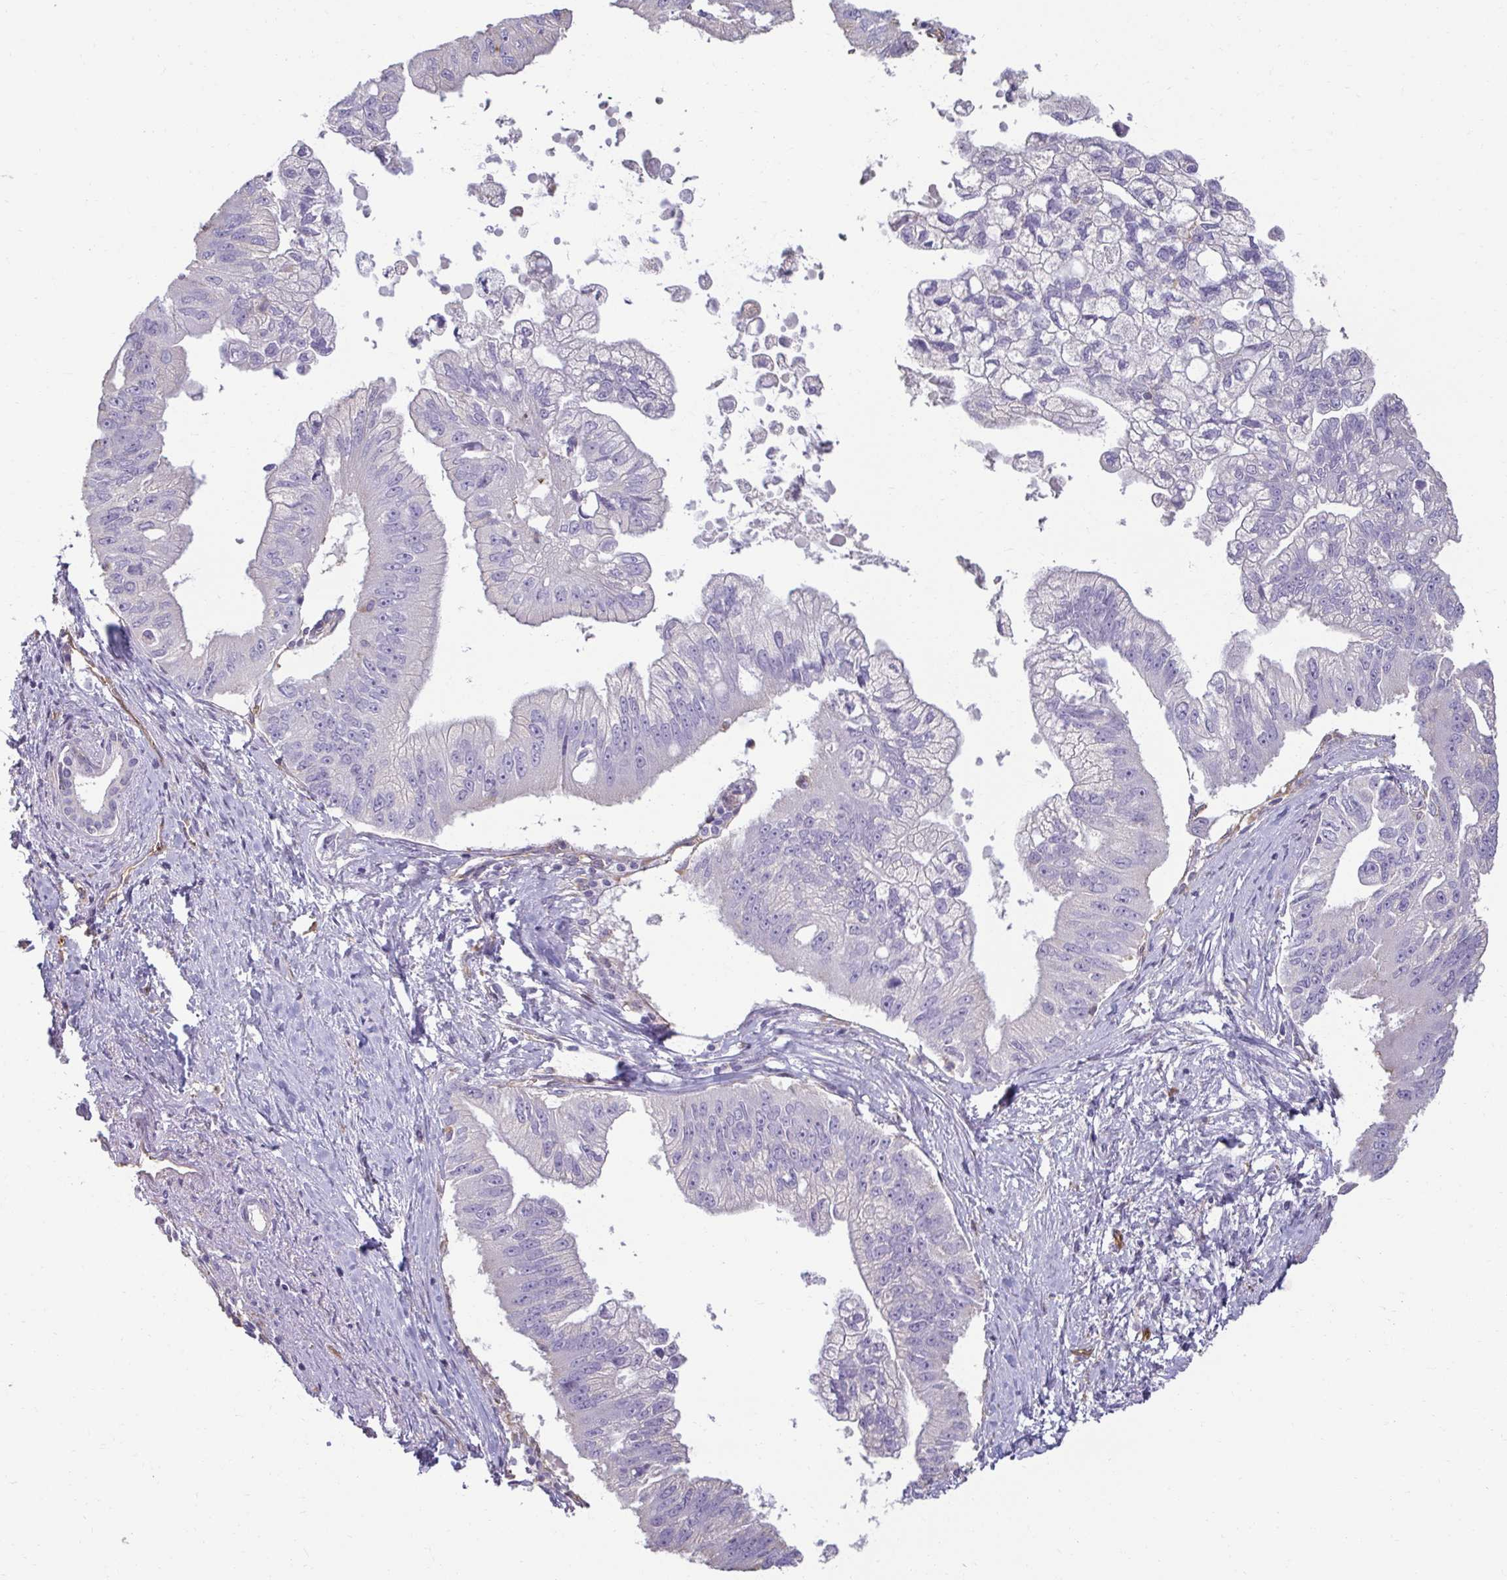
{"staining": {"intensity": "negative", "quantity": "none", "location": "none"}, "tissue": "pancreatic cancer", "cell_type": "Tumor cells", "image_type": "cancer", "snomed": [{"axis": "morphology", "description": "Adenocarcinoma, NOS"}, {"axis": "topography", "description": "Pancreas"}], "caption": "DAB immunohistochemical staining of human pancreatic cancer shows no significant expression in tumor cells. The staining was performed using DAB (3,3'-diaminobenzidine) to visualize the protein expression in brown, while the nuclei were stained in blue with hematoxylin (Magnification: 20x).", "gene": "PDE2A", "patient": {"sex": "male", "age": 70}}